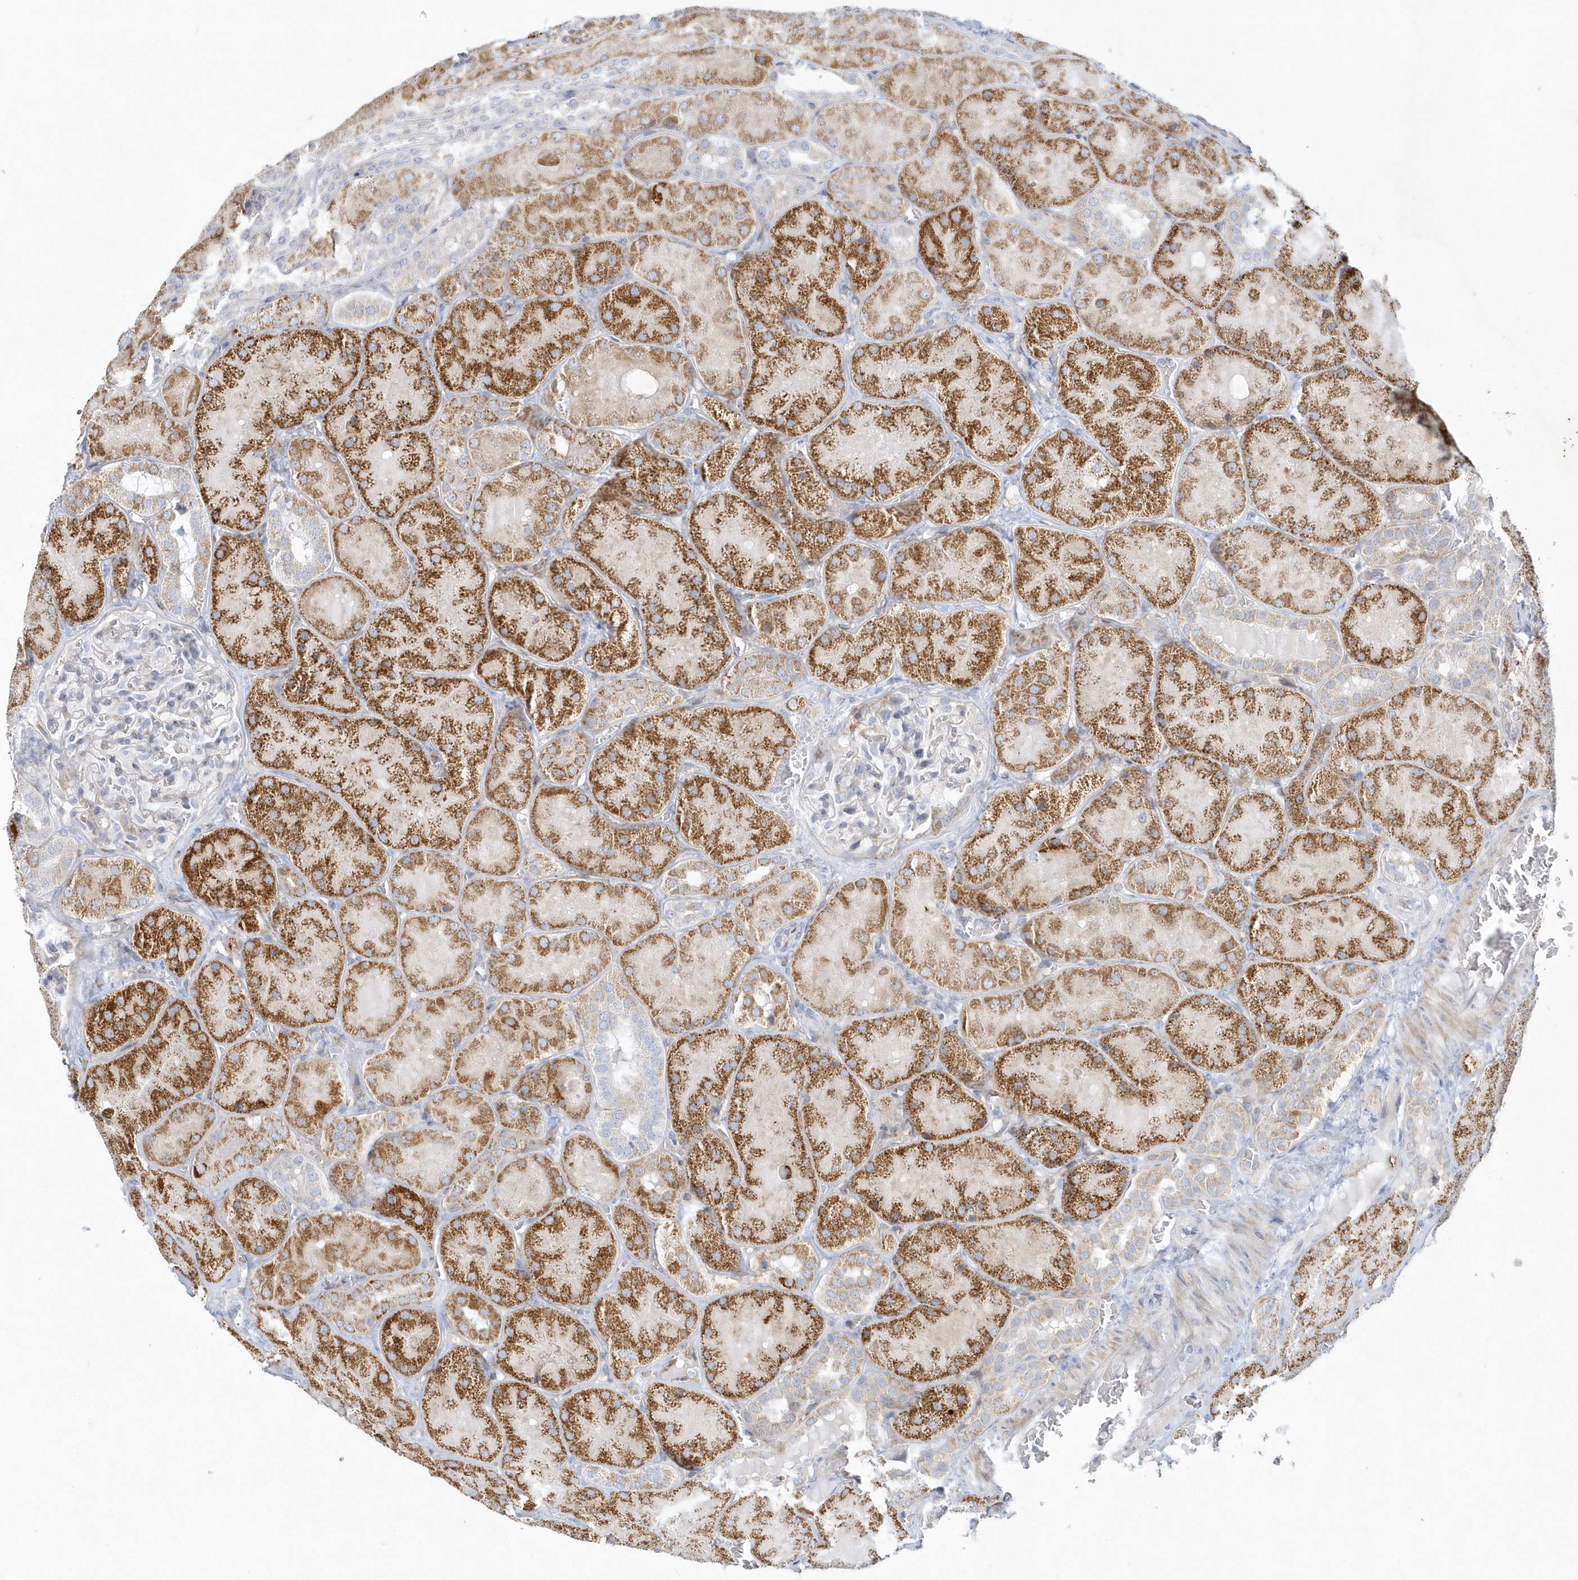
{"staining": {"intensity": "negative", "quantity": "none", "location": "none"}, "tissue": "kidney", "cell_type": "Cells in glomeruli", "image_type": "normal", "snomed": [{"axis": "morphology", "description": "Normal tissue, NOS"}, {"axis": "topography", "description": "Kidney"}], "caption": "The histopathology image displays no significant staining in cells in glomeruli of kidney. (DAB immunohistochemistry (IHC), high magnification).", "gene": "DNAH1", "patient": {"sex": "male", "age": 28}}